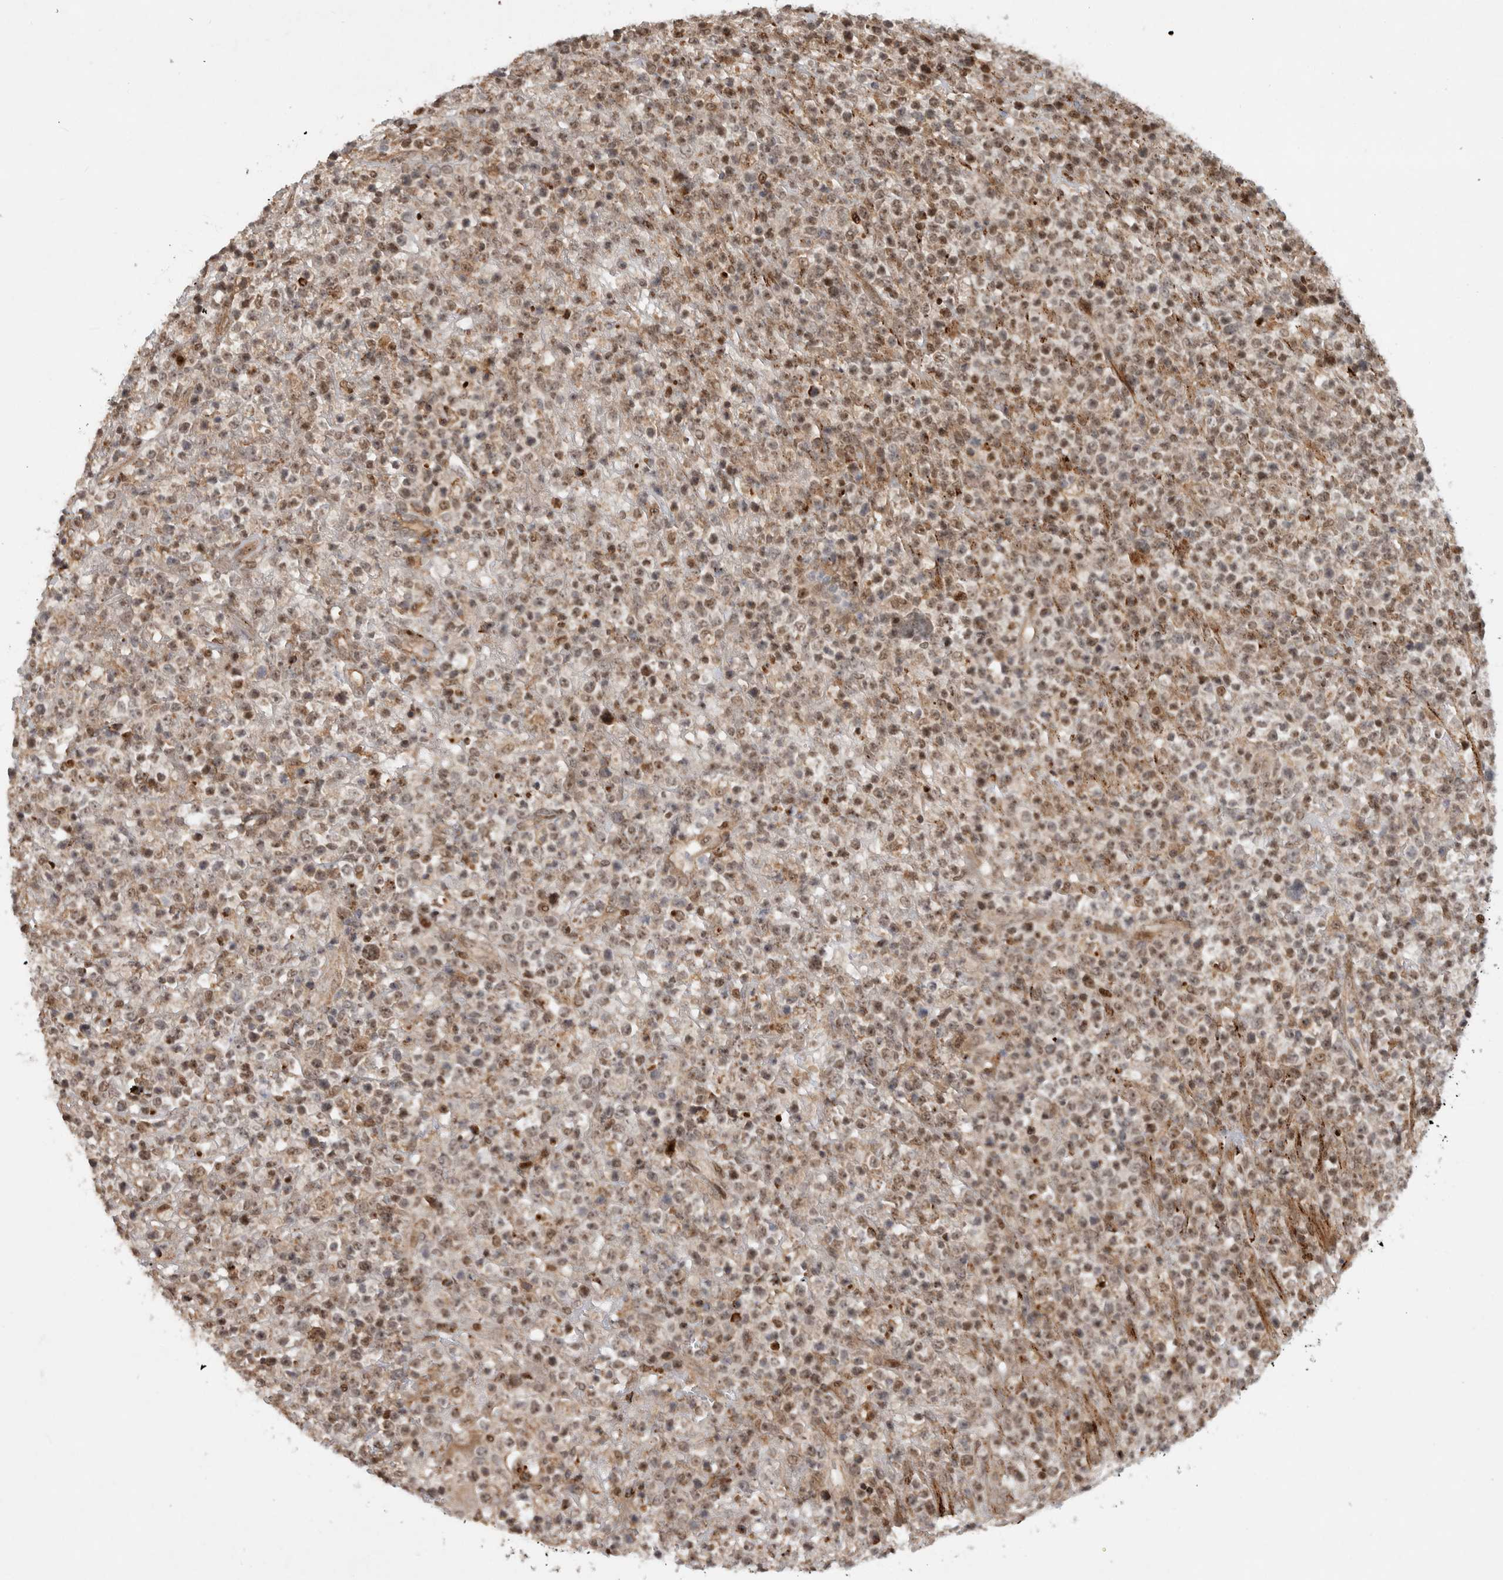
{"staining": {"intensity": "moderate", "quantity": ">75%", "location": "nuclear"}, "tissue": "lymphoma", "cell_type": "Tumor cells", "image_type": "cancer", "snomed": [{"axis": "morphology", "description": "Malignant lymphoma, non-Hodgkin's type, High grade"}, {"axis": "topography", "description": "Colon"}], "caption": "This image exhibits high-grade malignant lymphoma, non-Hodgkin's type stained with immunohistochemistry (IHC) to label a protein in brown. The nuclear of tumor cells show moderate positivity for the protein. Nuclei are counter-stained blue.", "gene": "INSRR", "patient": {"sex": "female", "age": 53}}